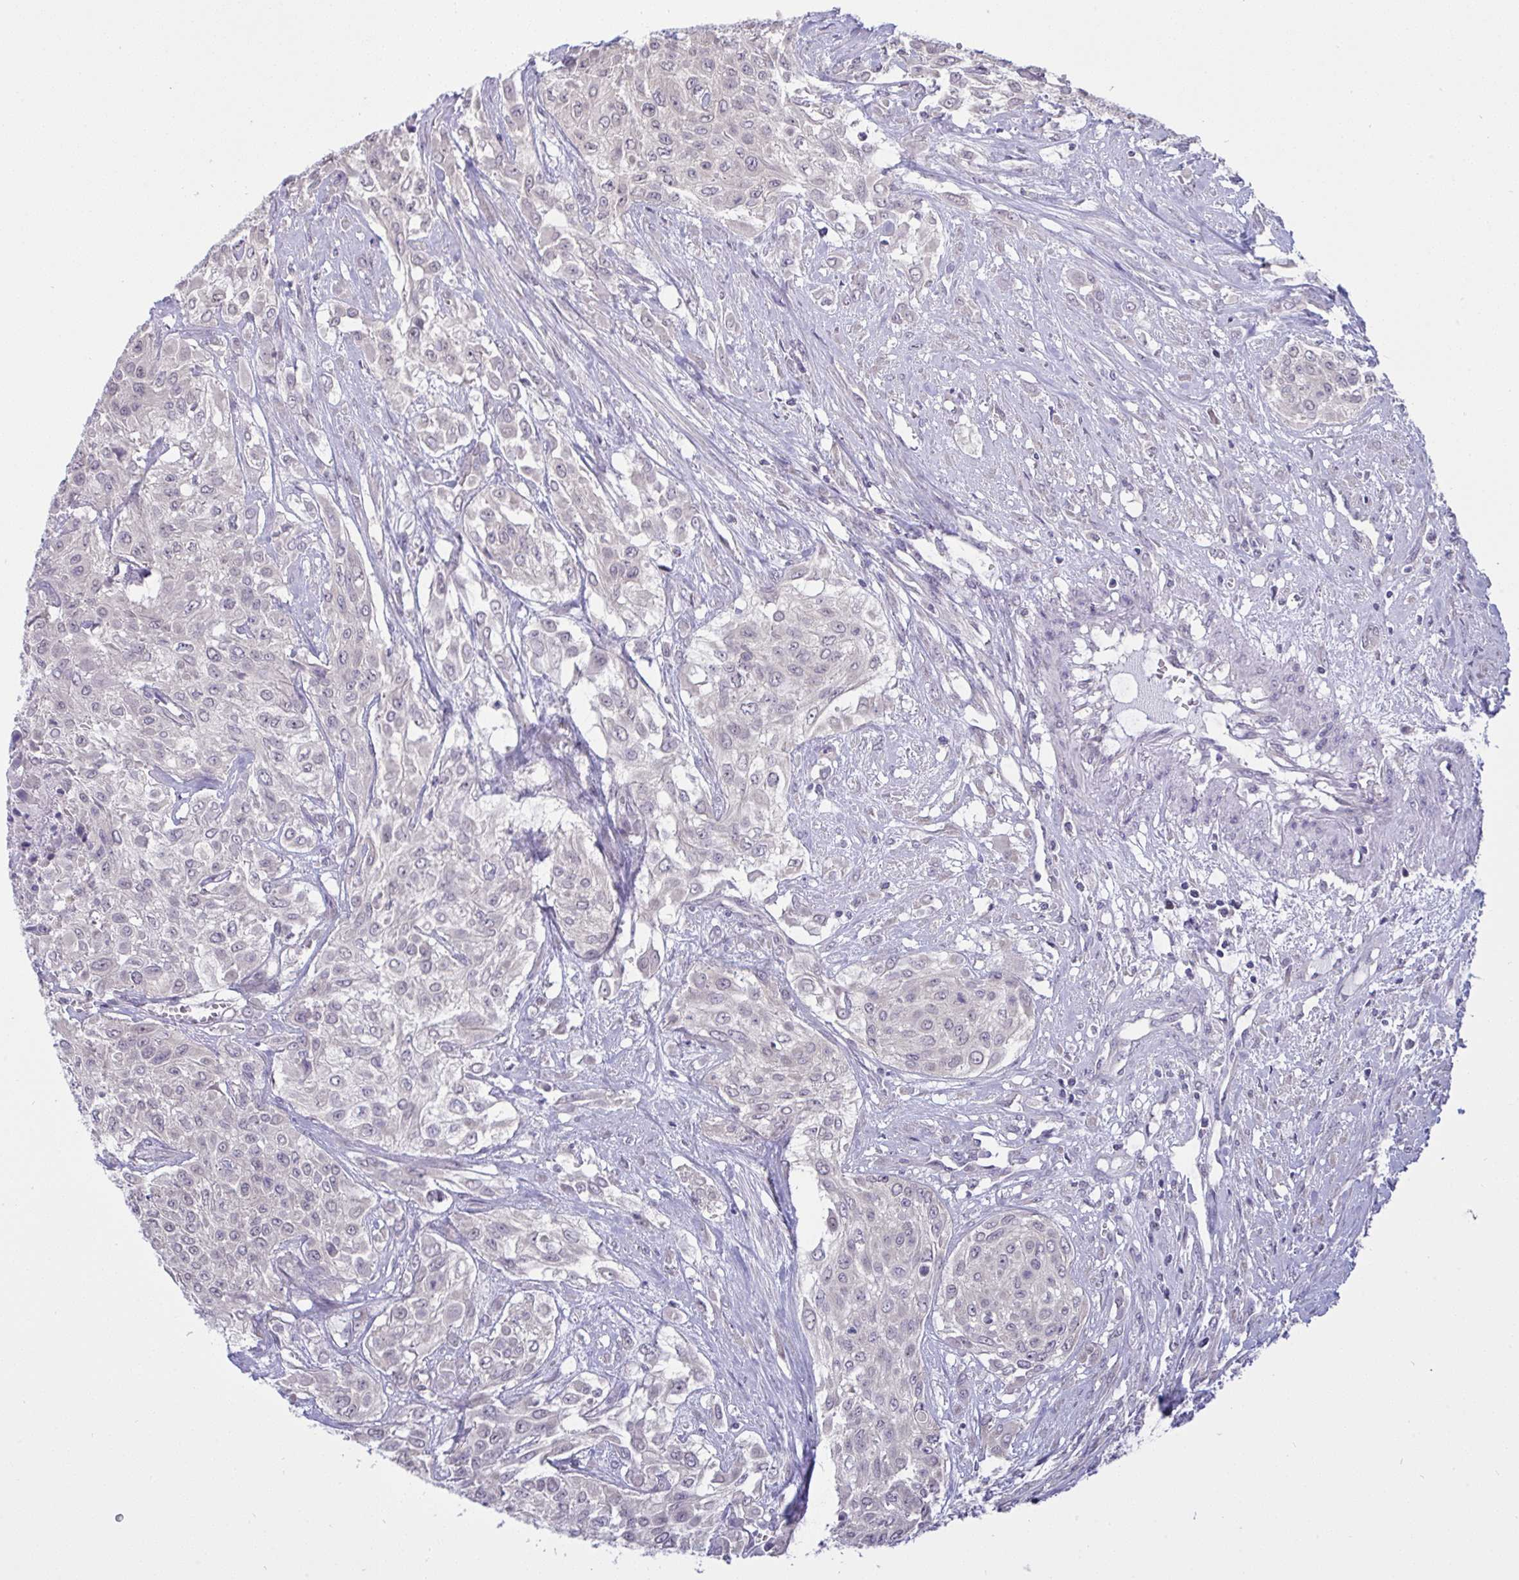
{"staining": {"intensity": "negative", "quantity": "none", "location": "none"}, "tissue": "urothelial cancer", "cell_type": "Tumor cells", "image_type": "cancer", "snomed": [{"axis": "morphology", "description": "Urothelial carcinoma, High grade"}, {"axis": "topography", "description": "Urinary bladder"}], "caption": "Histopathology image shows no significant protein positivity in tumor cells of high-grade urothelial carcinoma. (Stains: DAB (3,3'-diaminobenzidine) immunohistochemistry (IHC) with hematoxylin counter stain, Microscopy: brightfield microscopy at high magnification).", "gene": "TMEM41A", "patient": {"sex": "male", "age": 57}}